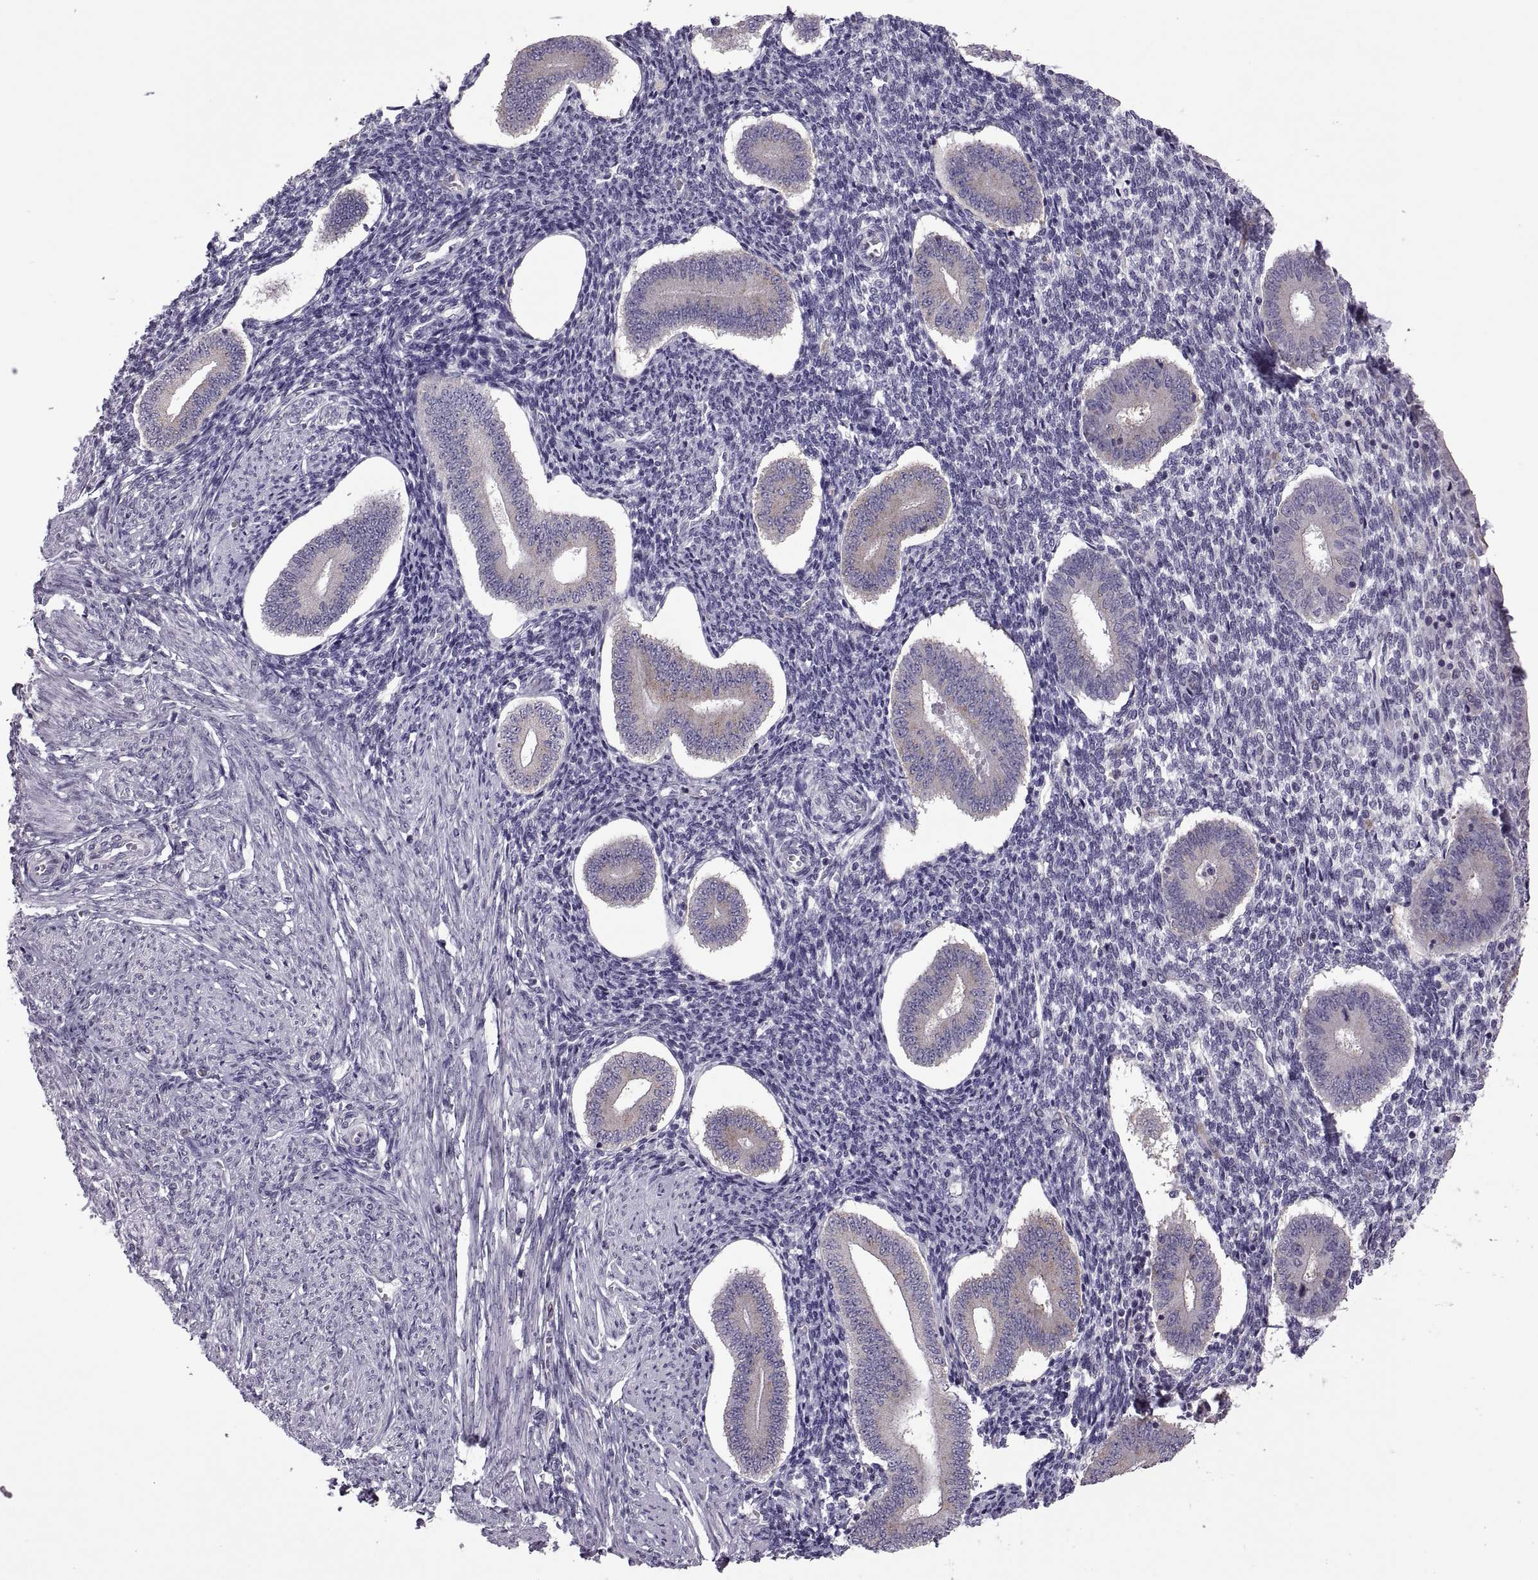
{"staining": {"intensity": "negative", "quantity": "none", "location": "none"}, "tissue": "endometrium", "cell_type": "Cells in endometrial stroma", "image_type": "normal", "snomed": [{"axis": "morphology", "description": "Normal tissue, NOS"}, {"axis": "topography", "description": "Endometrium"}], "caption": "An image of endometrium stained for a protein demonstrates no brown staining in cells in endometrial stroma. Nuclei are stained in blue.", "gene": "PABPC1", "patient": {"sex": "female", "age": 40}}